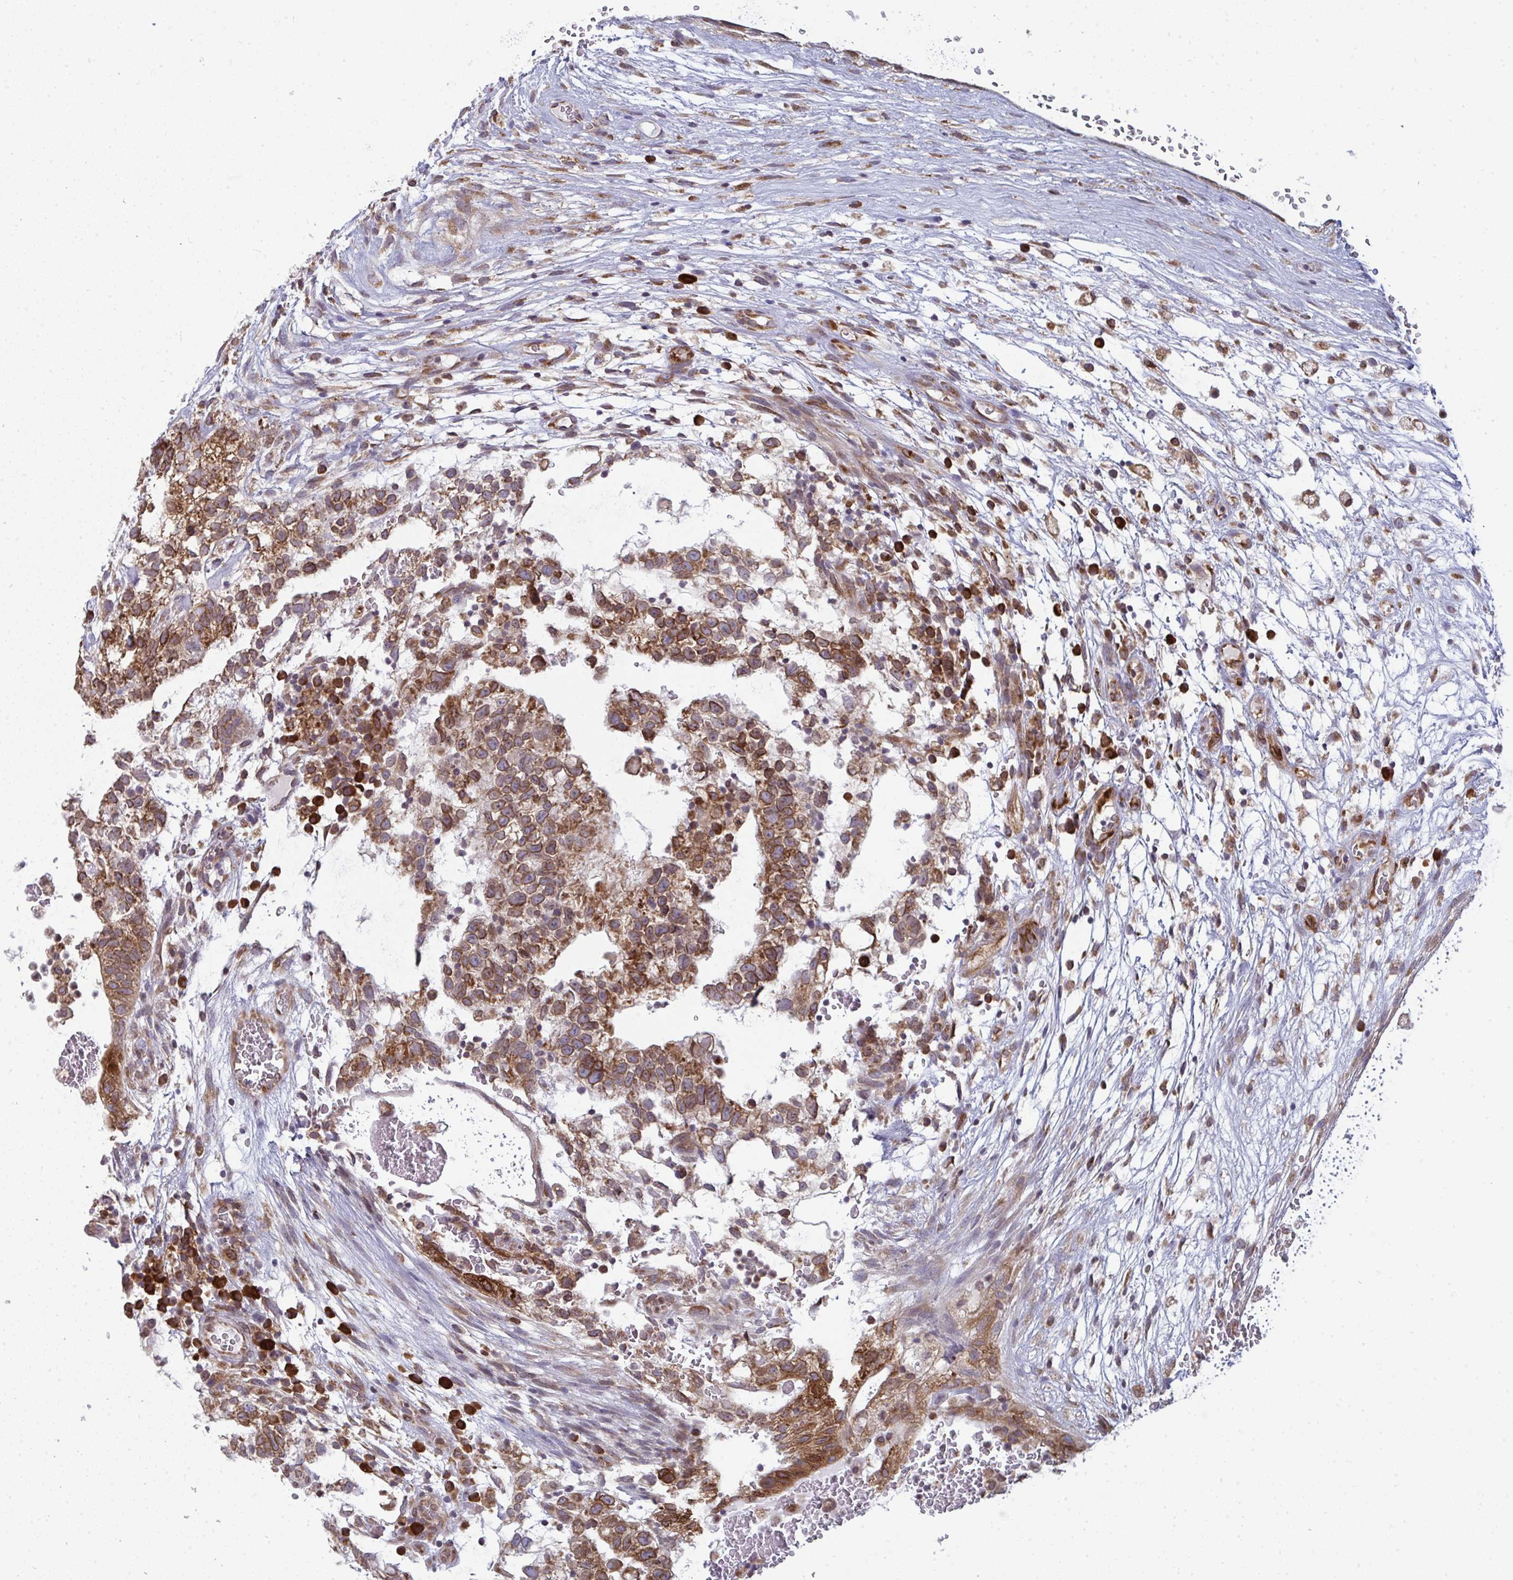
{"staining": {"intensity": "moderate", "quantity": ">75%", "location": "cytoplasmic/membranous"}, "tissue": "testis cancer", "cell_type": "Tumor cells", "image_type": "cancer", "snomed": [{"axis": "morphology", "description": "Normal tissue, NOS"}, {"axis": "morphology", "description": "Carcinoma, Embryonal, NOS"}, {"axis": "topography", "description": "Testis"}], "caption": "This micrograph shows testis cancer (embryonal carcinoma) stained with immunohistochemistry to label a protein in brown. The cytoplasmic/membranous of tumor cells show moderate positivity for the protein. Nuclei are counter-stained blue.", "gene": "LYSMD4", "patient": {"sex": "male", "age": 32}}